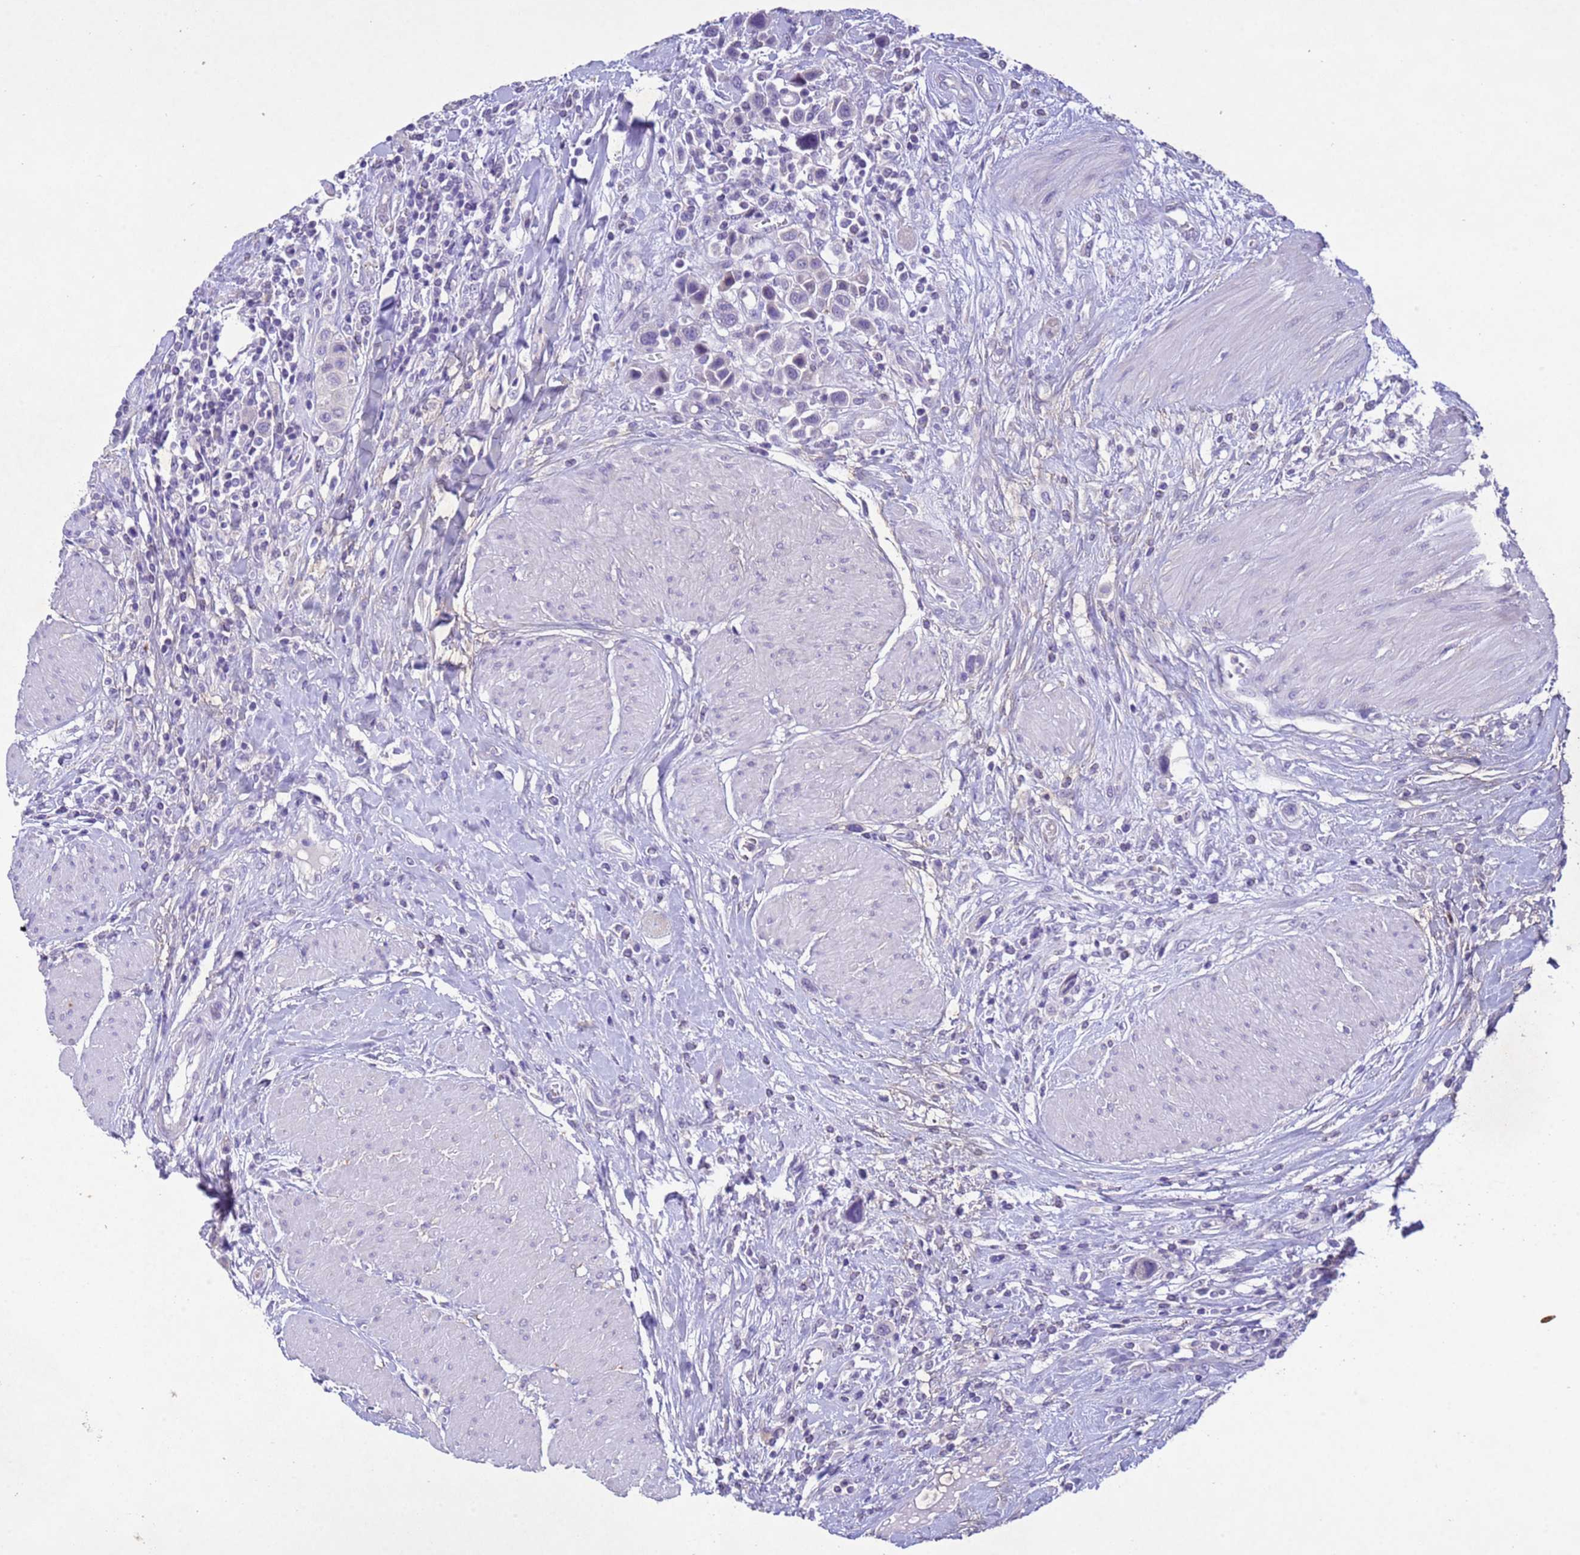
{"staining": {"intensity": "negative", "quantity": "none", "location": "none"}, "tissue": "urothelial cancer", "cell_type": "Tumor cells", "image_type": "cancer", "snomed": [{"axis": "morphology", "description": "Urothelial carcinoma, High grade"}, {"axis": "topography", "description": "Urinary bladder"}], "caption": "Immunohistochemistry (IHC) histopathology image of urothelial carcinoma (high-grade) stained for a protein (brown), which displays no staining in tumor cells.", "gene": "NLRP11", "patient": {"sex": "male", "age": 50}}